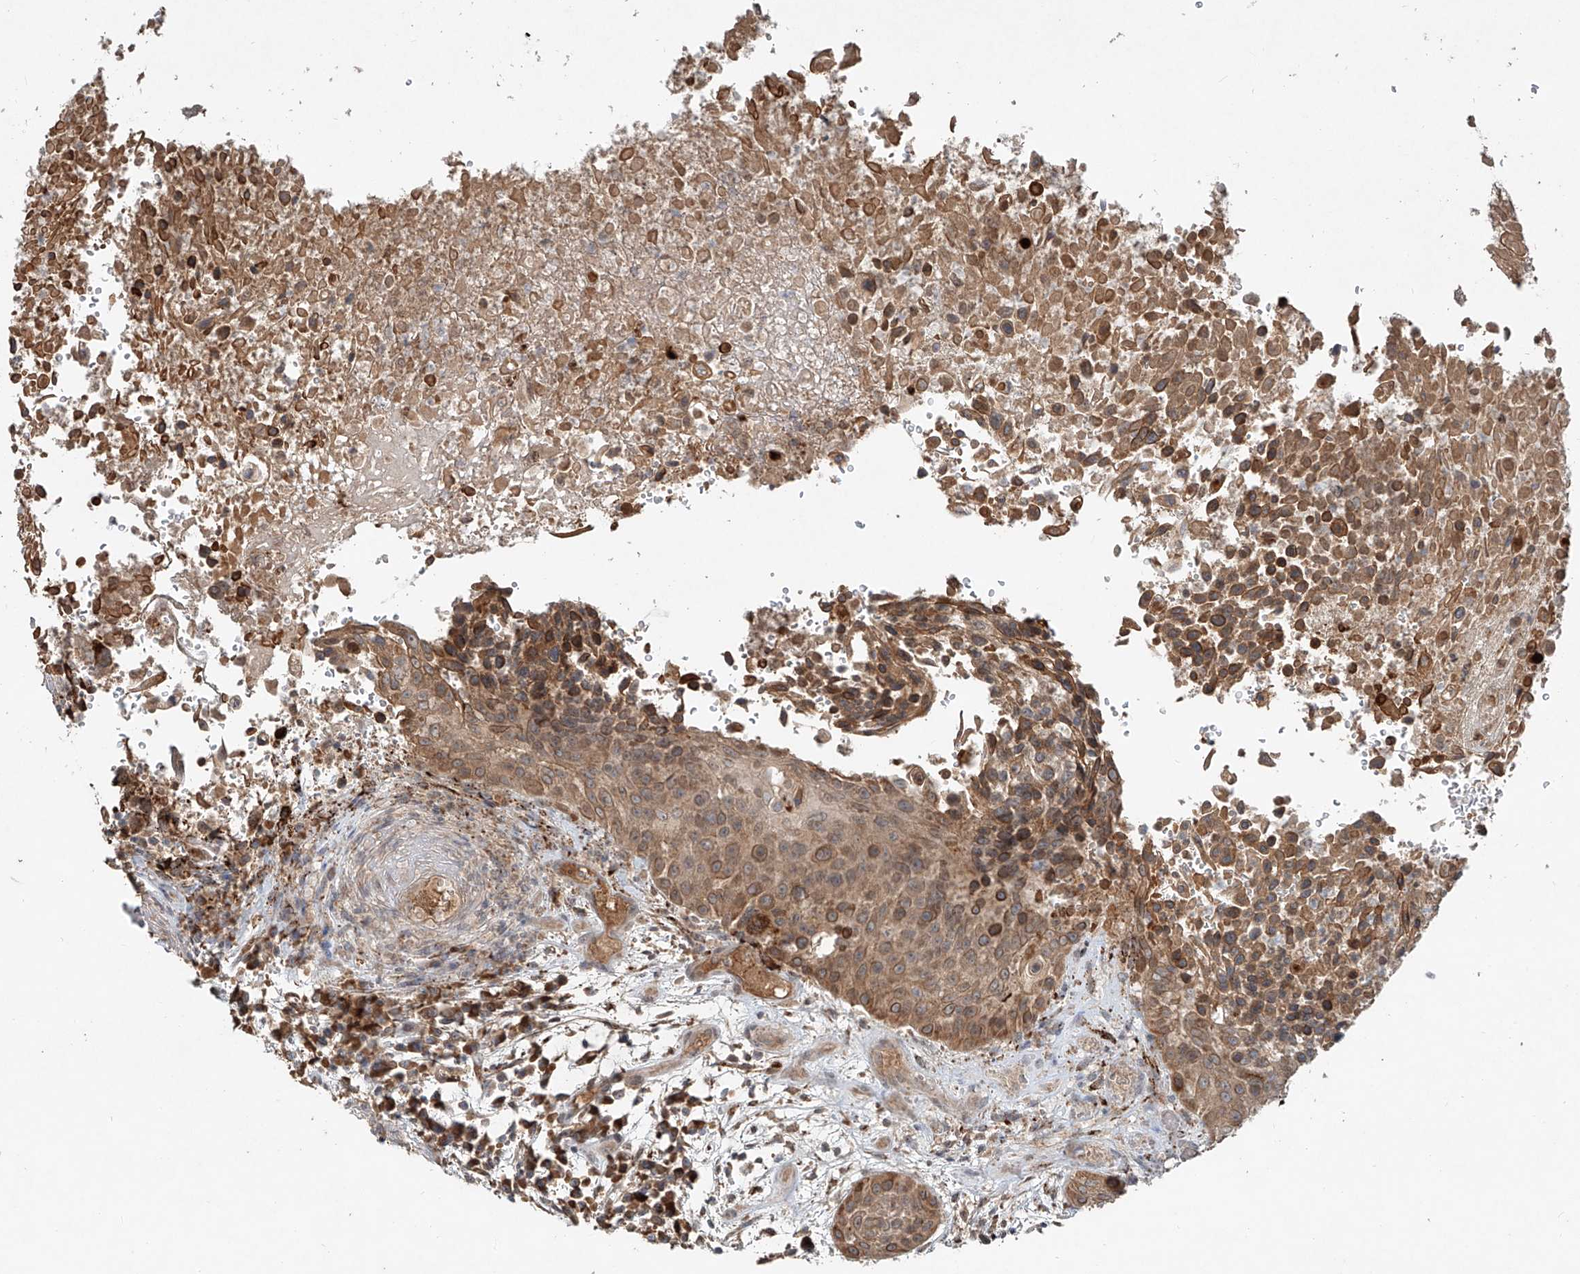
{"staining": {"intensity": "moderate", "quantity": ">75%", "location": "cytoplasmic/membranous"}, "tissue": "urothelial cancer", "cell_type": "Tumor cells", "image_type": "cancer", "snomed": [{"axis": "morphology", "description": "Urothelial carcinoma, High grade"}, {"axis": "topography", "description": "Urinary bladder"}], "caption": "The image reveals staining of high-grade urothelial carcinoma, revealing moderate cytoplasmic/membranous protein positivity (brown color) within tumor cells.", "gene": "IER5", "patient": {"sex": "female", "age": 63}}